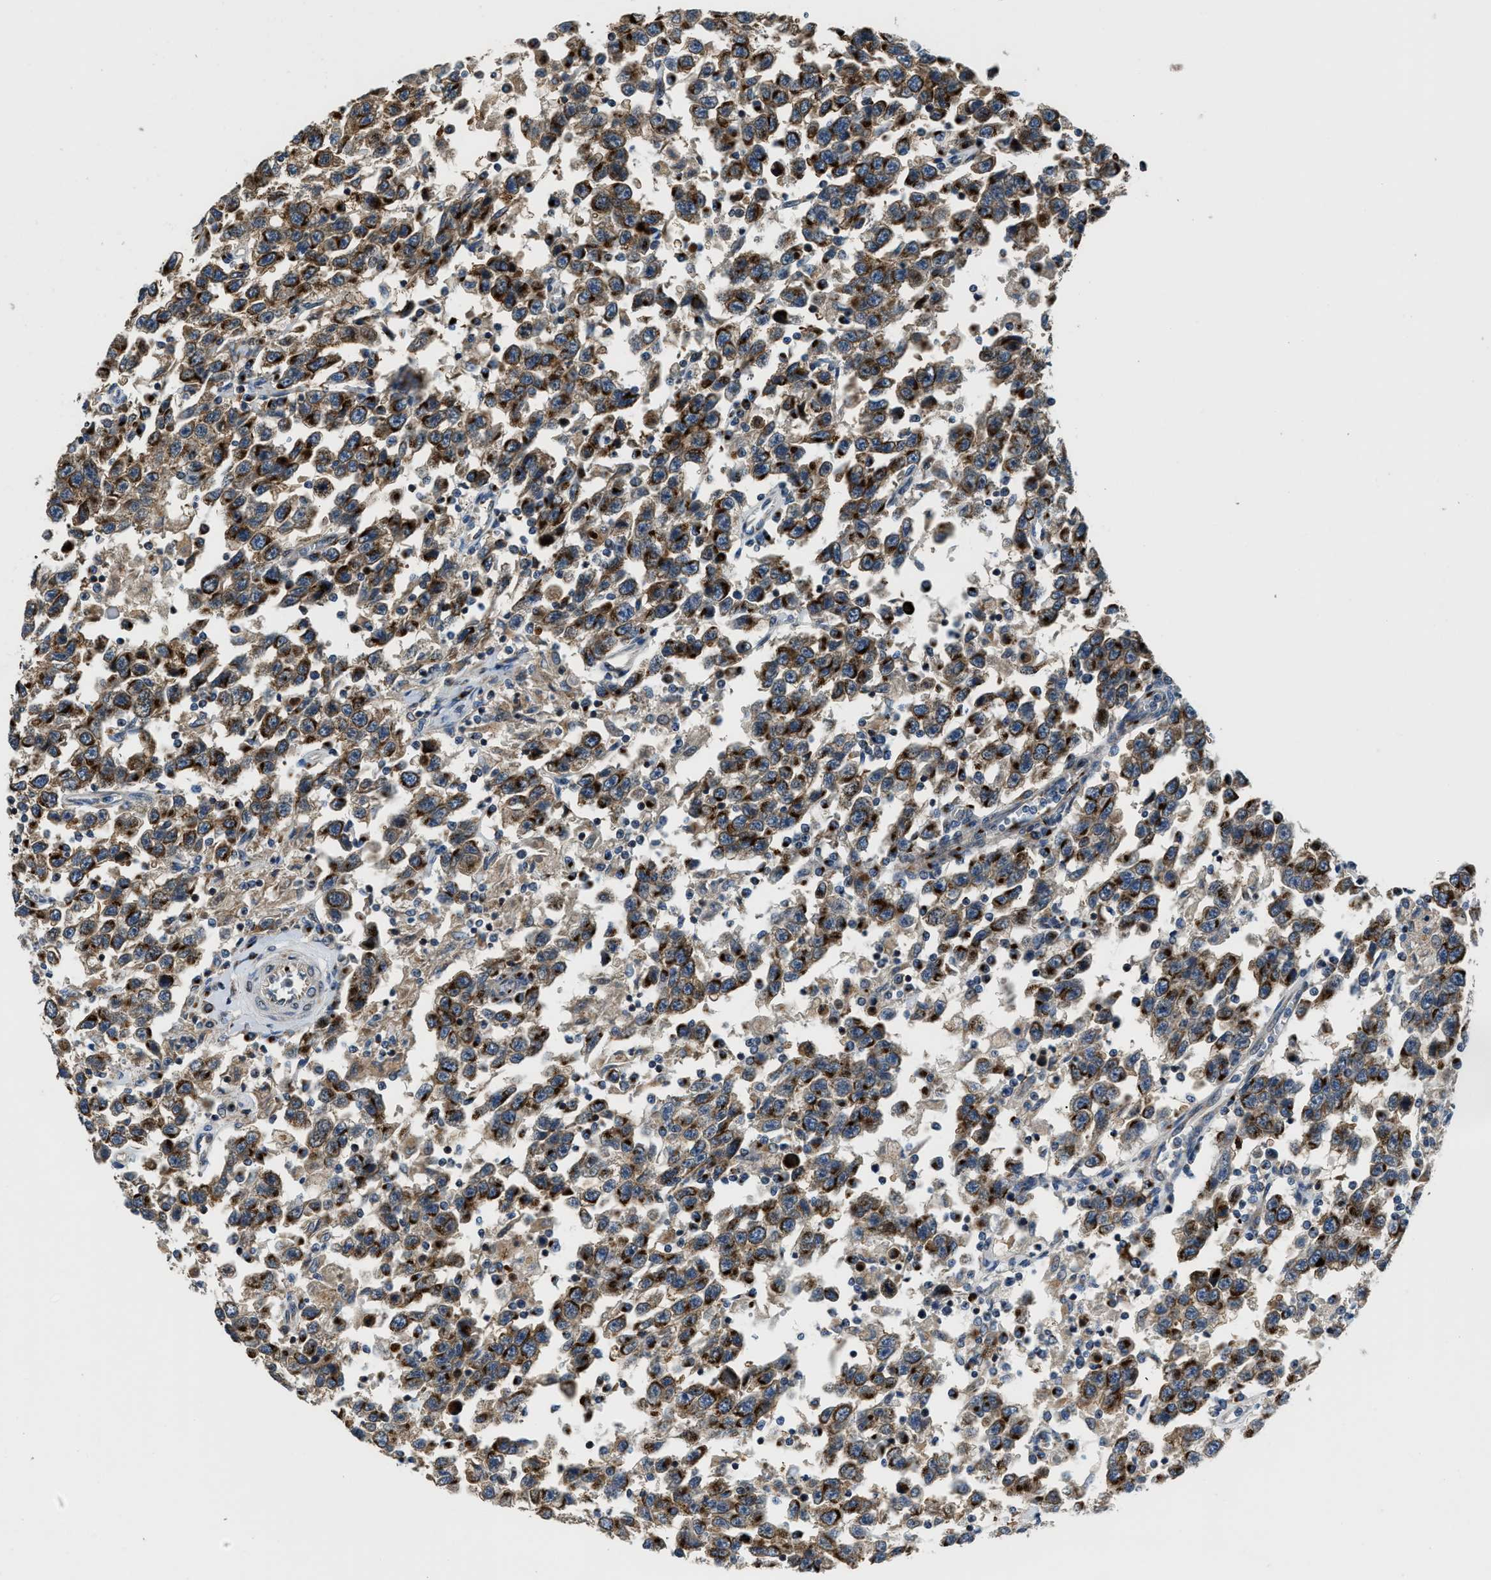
{"staining": {"intensity": "strong", "quantity": ">75%", "location": "cytoplasmic/membranous"}, "tissue": "testis cancer", "cell_type": "Tumor cells", "image_type": "cancer", "snomed": [{"axis": "morphology", "description": "Seminoma, NOS"}, {"axis": "topography", "description": "Testis"}], "caption": "This photomicrograph demonstrates seminoma (testis) stained with immunohistochemistry (IHC) to label a protein in brown. The cytoplasmic/membranous of tumor cells show strong positivity for the protein. Nuclei are counter-stained blue.", "gene": "FUT8", "patient": {"sex": "male", "age": 41}}